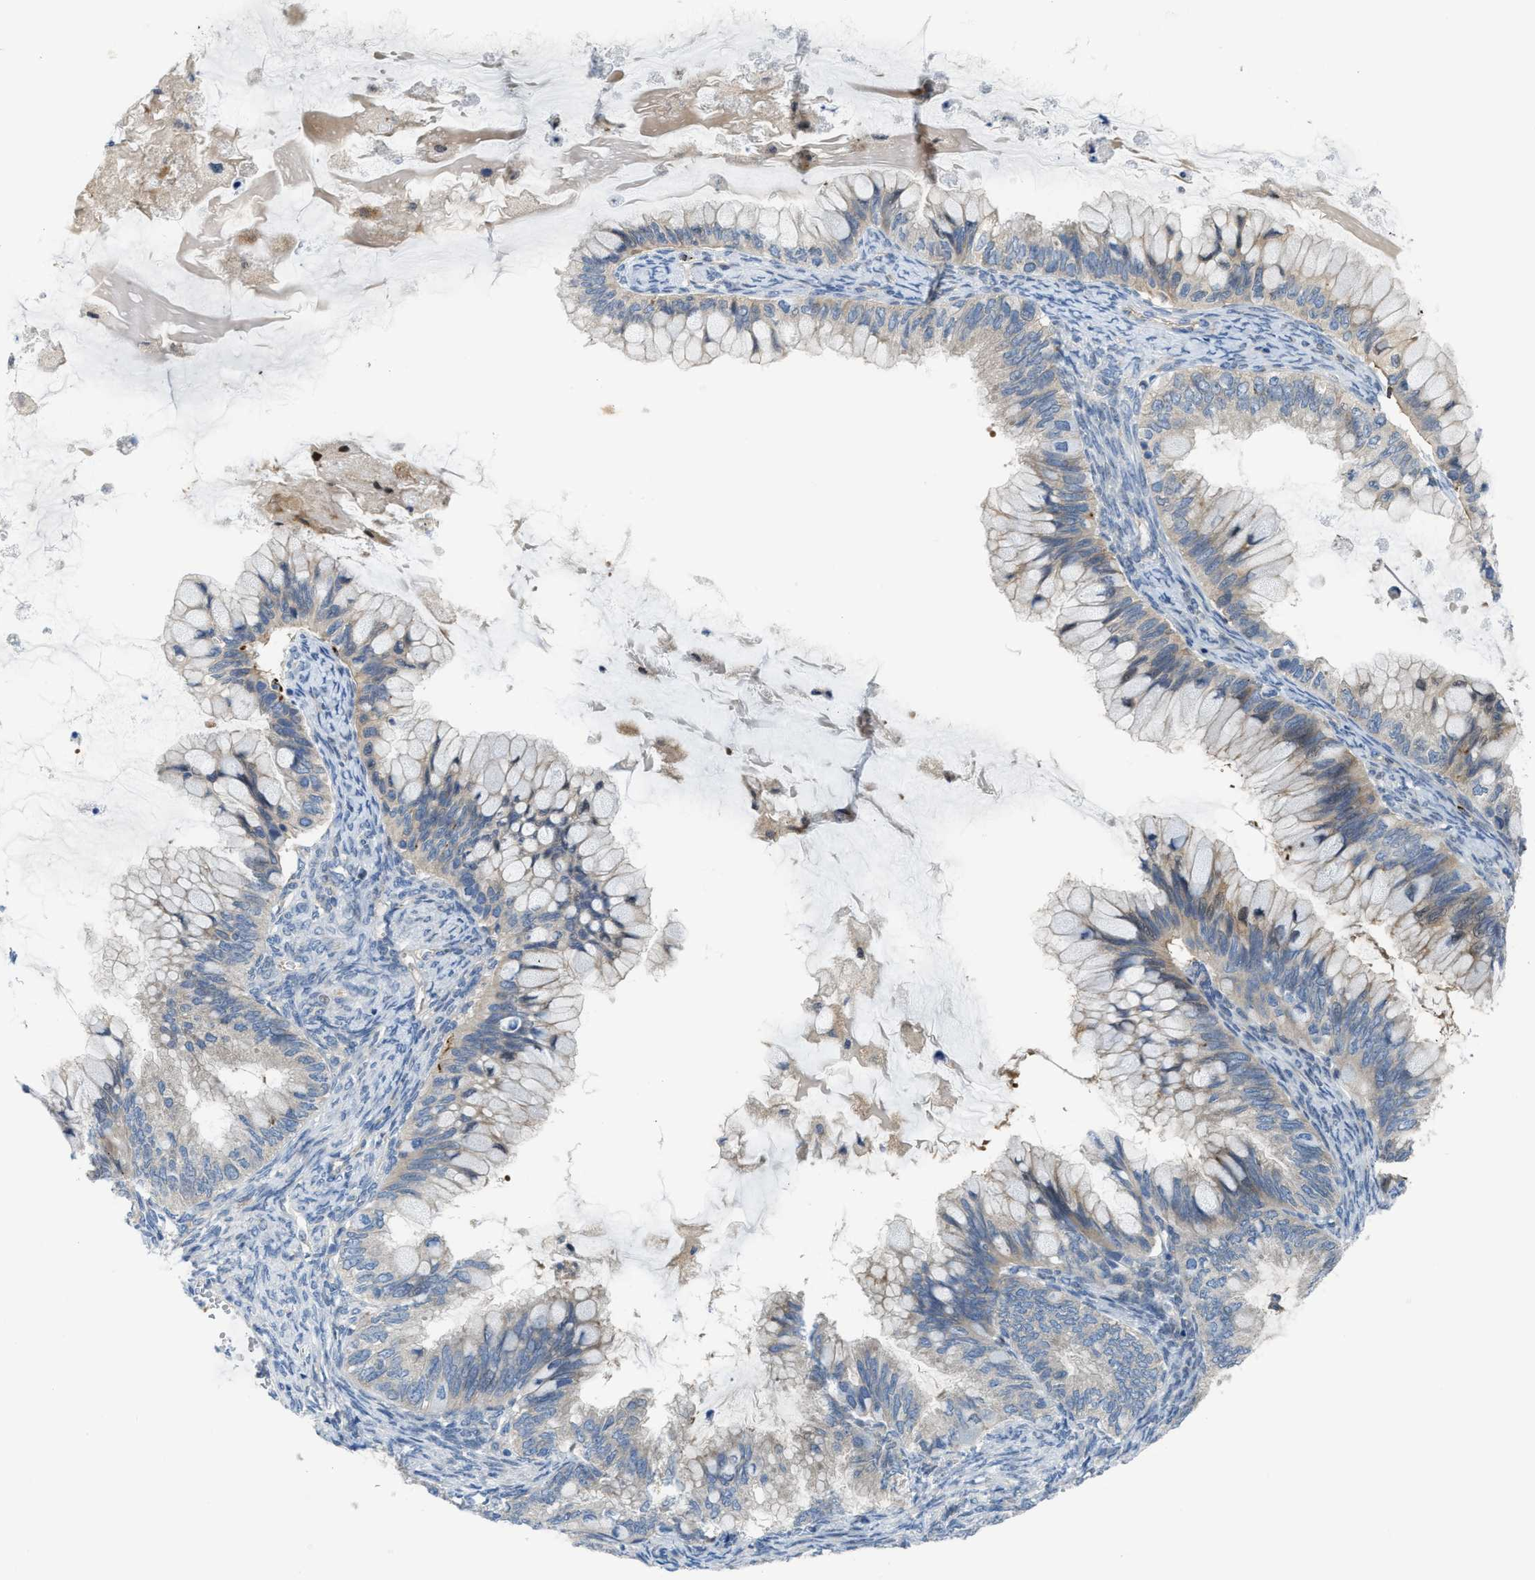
{"staining": {"intensity": "negative", "quantity": "none", "location": "none"}, "tissue": "ovarian cancer", "cell_type": "Tumor cells", "image_type": "cancer", "snomed": [{"axis": "morphology", "description": "Cystadenocarcinoma, mucinous, NOS"}, {"axis": "topography", "description": "Ovary"}], "caption": "Tumor cells show no significant staining in ovarian cancer (mucinous cystadenocarcinoma).", "gene": "KLHDC10", "patient": {"sex": "female", "age": 80}}